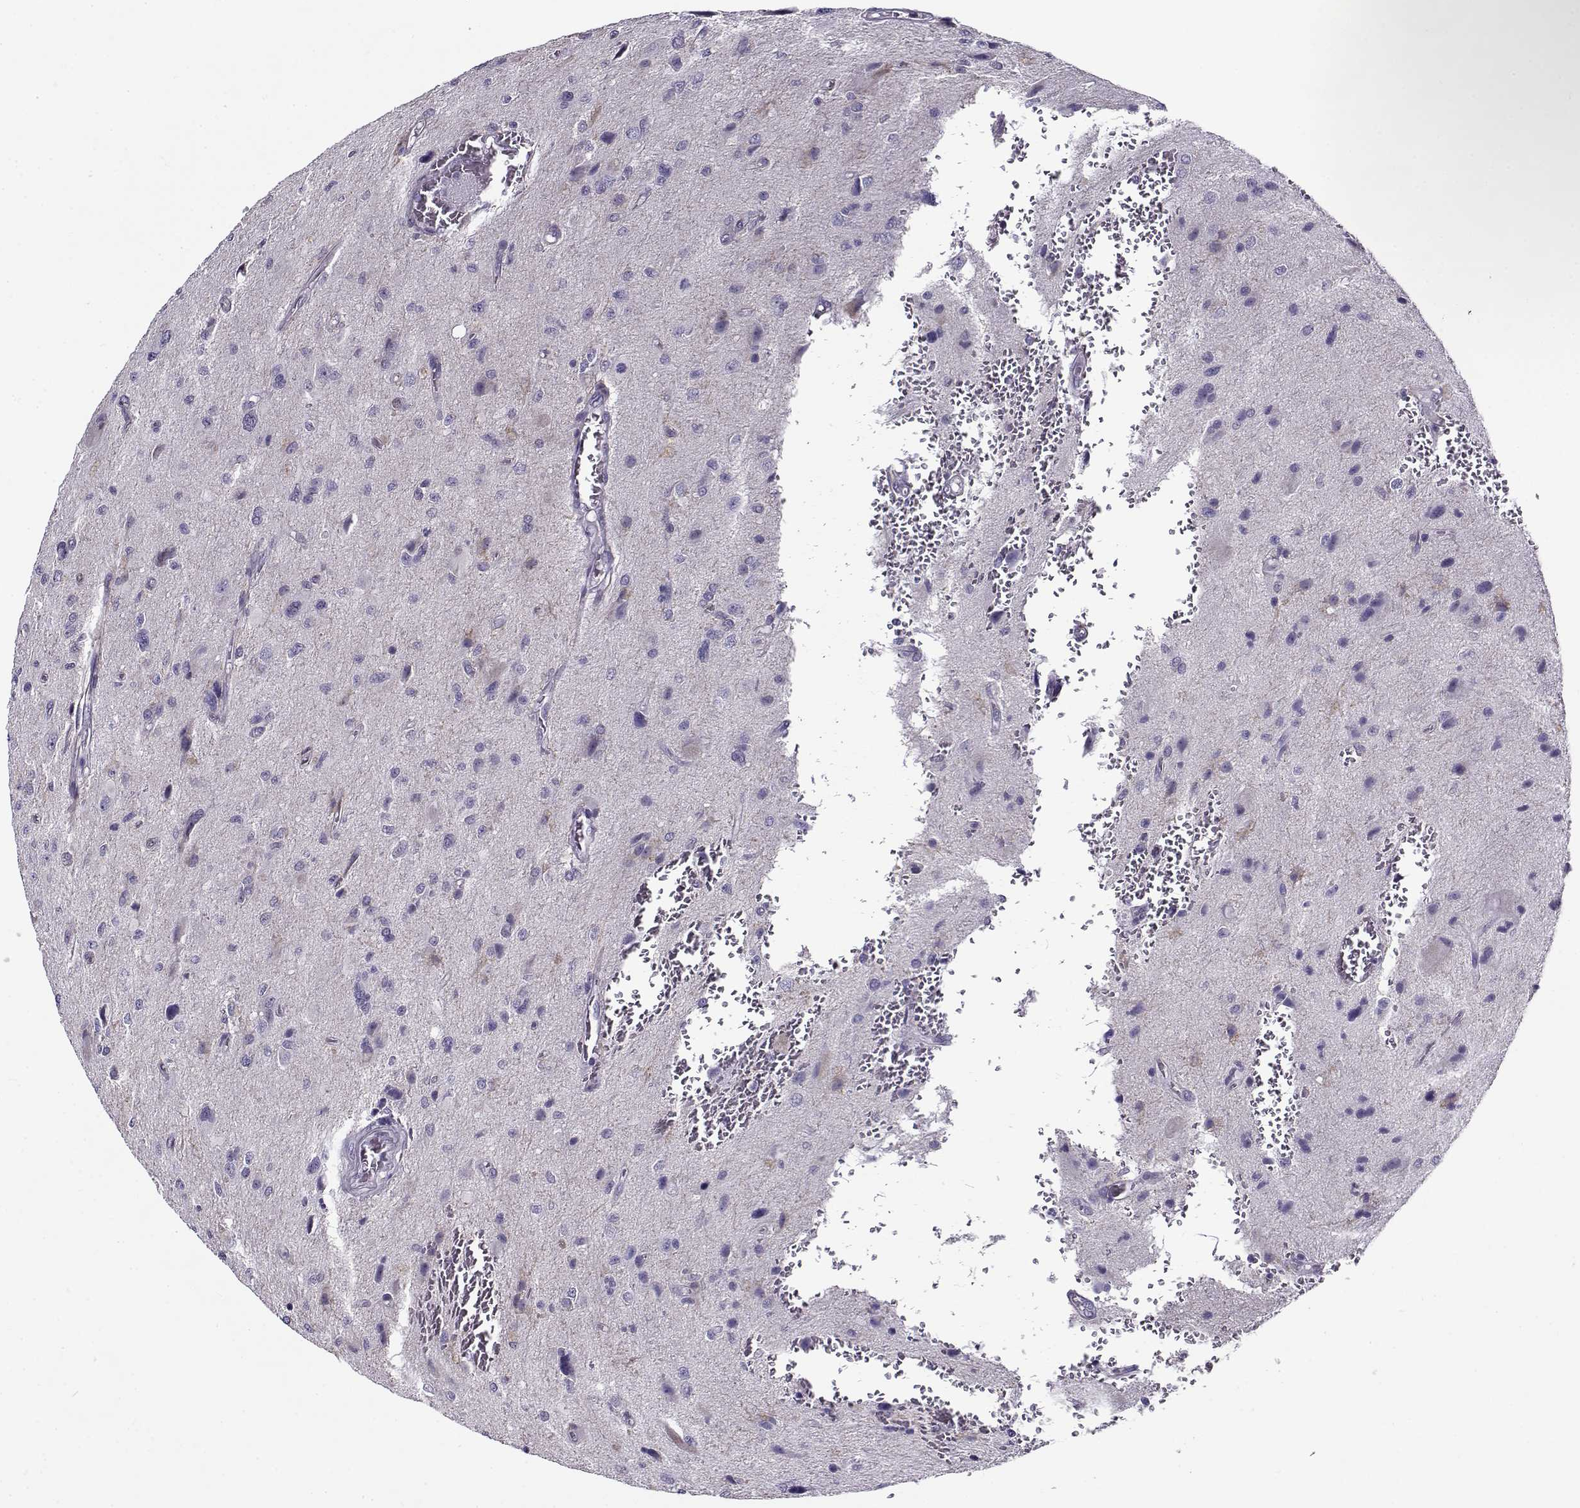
{"staining": {"intensity": "negative", "quantity": "none", "location": "none"}, "tissue": "glioma", "cell_type": "Tumor cells", "image_type": "cancer", "snomed": [{"axis": "morphology", "description": "Glioma, malignant, NOS"}, {"axis": "morphology", "description": "Glioma, malignant, High grade"}, {"axis": "topography", "description": "Brain"}], "caption": "The IHC micrograph has no significant positivity in tumor cells of malignant glioma (high-grade) tissue.", "gene": "FEZF1", "patient": {"sex": "female", "age": 71}}